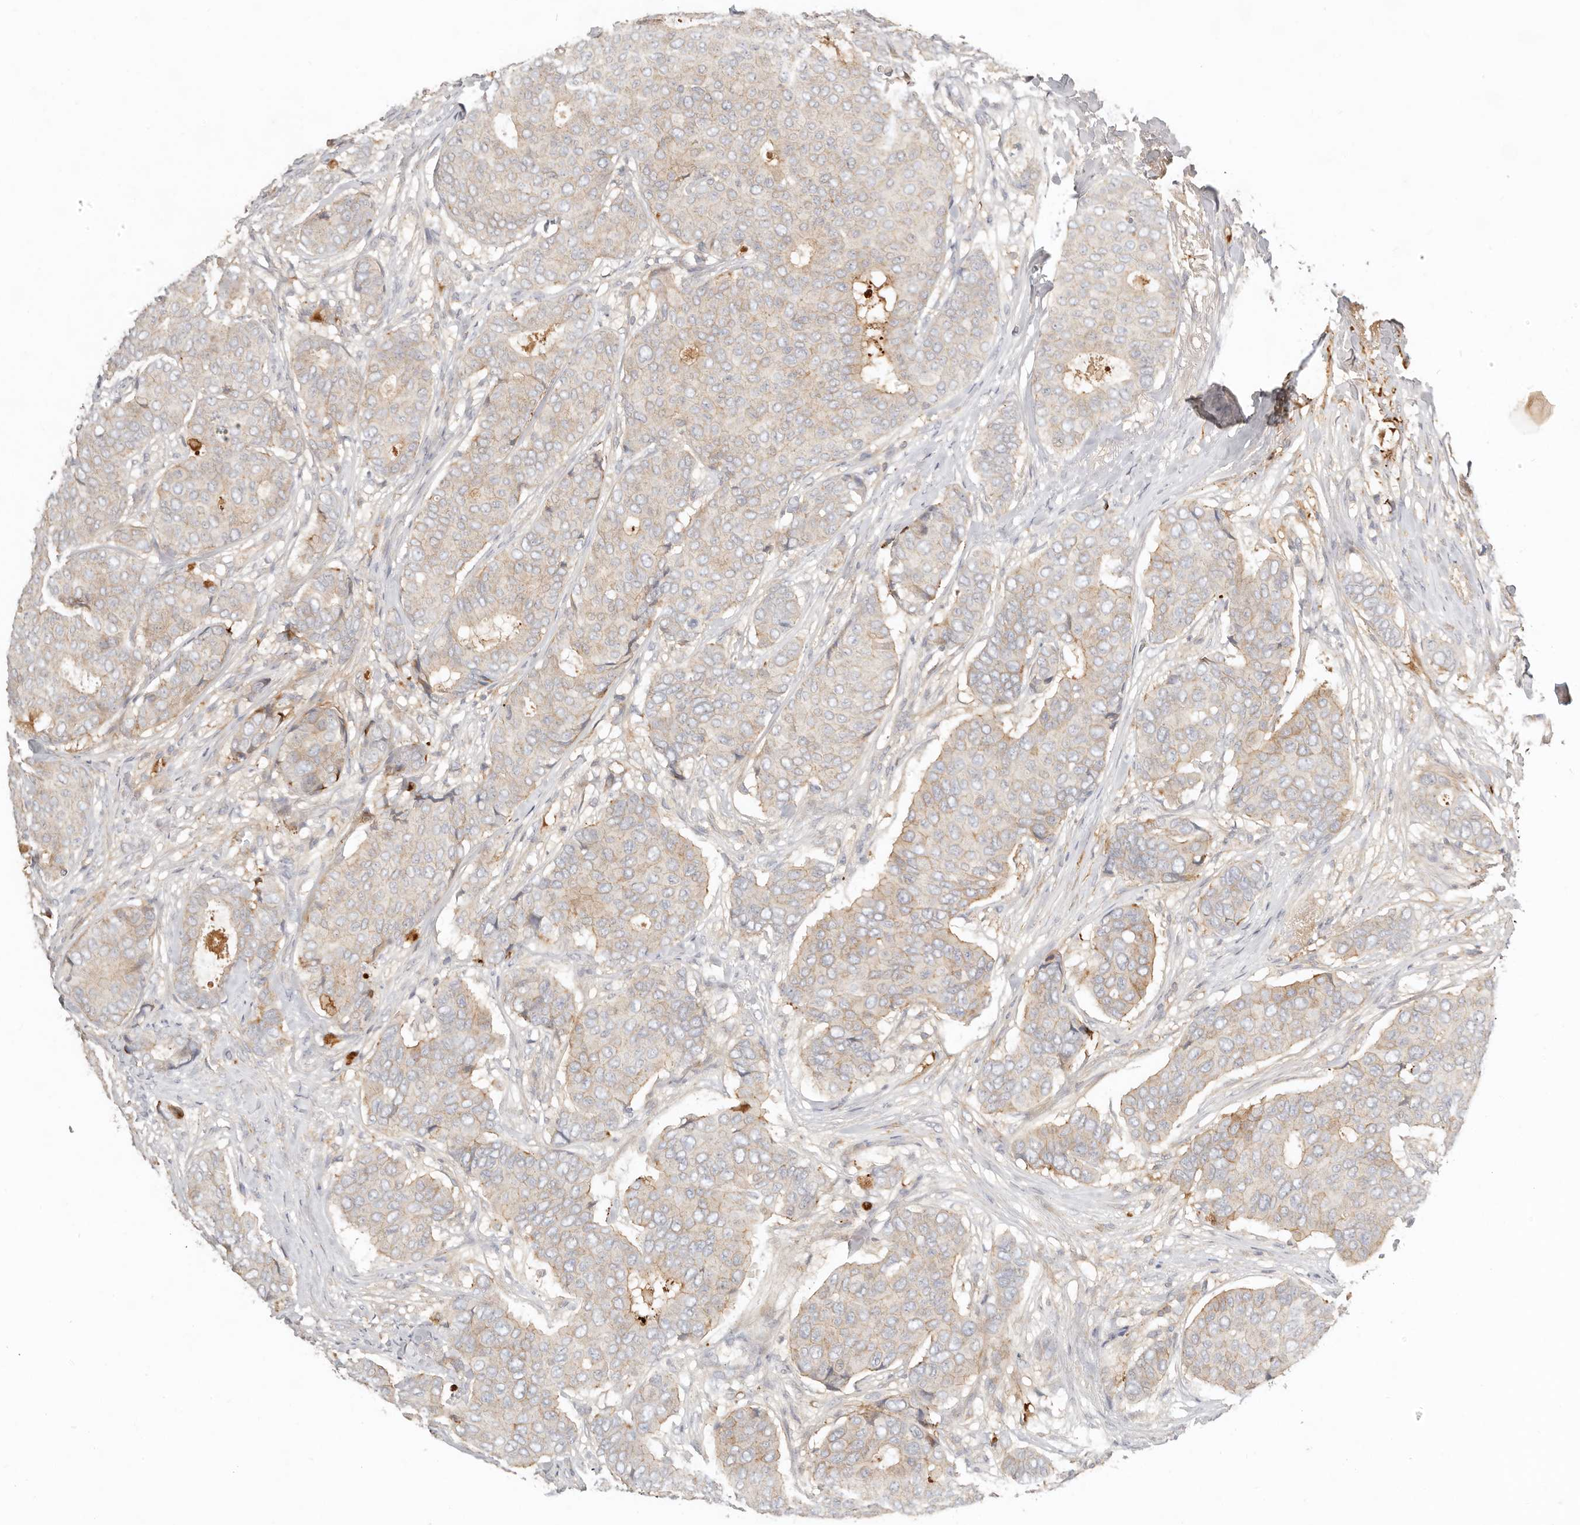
{"staining": {"intensity": "weak", "quantity": ">75%", "location": "cytoplasmic/membranous"}, "tissue": "breast cancer", "cell_type": "Tumor cells", "image_type": "cancer", "snomed": [{"axis": "morphology", "description": "Duct carcinoma"}, {"axis": "topography", "description": "Breast"}], "caption": "Weak cytoplasmic/membranous positivity is seen in about >75% of tumor cells in breast intraductal carcinoma. The staining was performed using DAB, with brown indicating positive protein expression. Nuclei are stained blue with hematoxylin.", "gene": "MTFR2", "patient": {"sex": "female", "age": 75}}